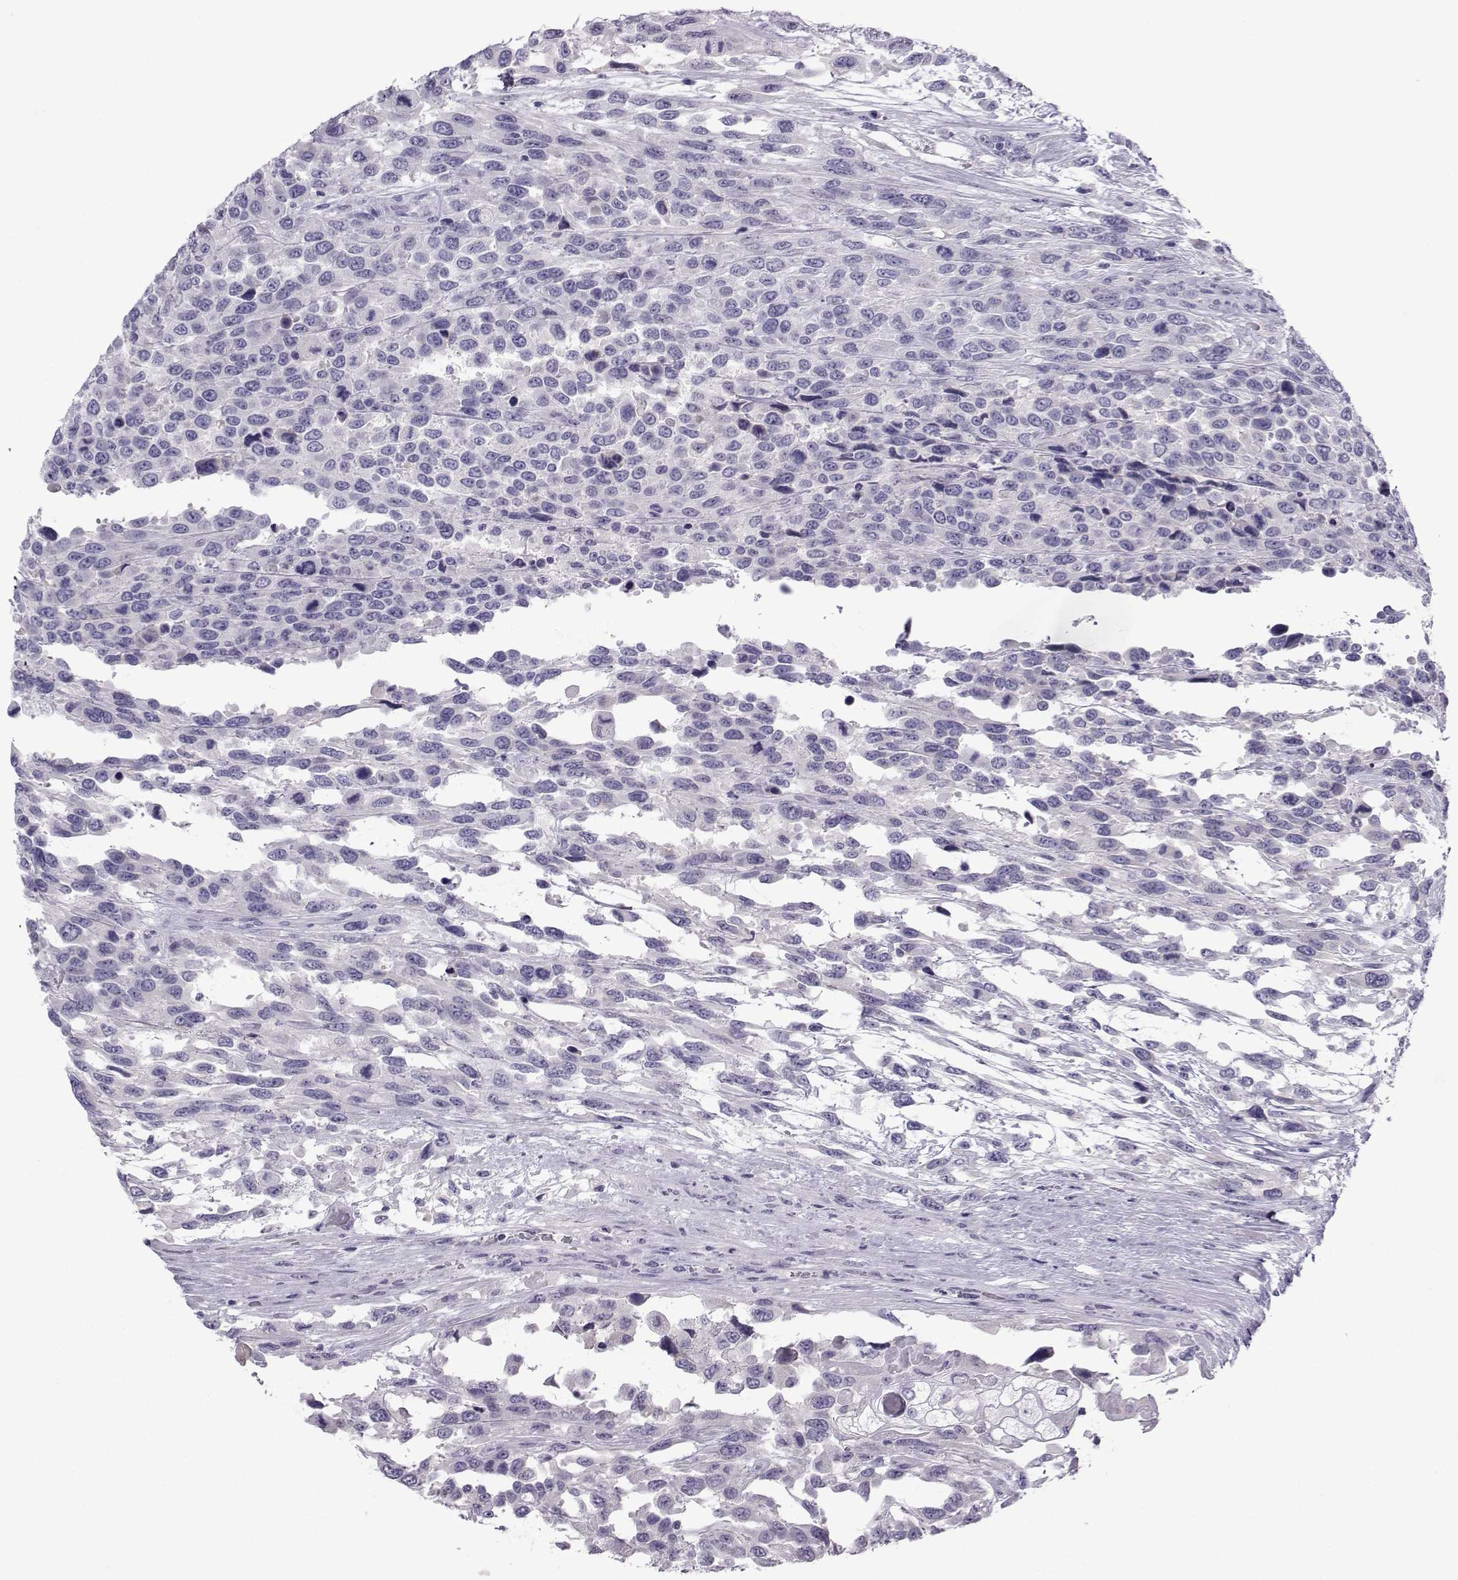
{"staining": {"intensity": "negative", "quantity": "none", "location": "none"}, "tissue": "urothelial cancer", "cell_type": "Tumor cells", "image_type": "cancer", "snomed": [{"axis": "morphology", "description": "Urothelial carcinoma, High grade"}, {"axis": "topography", "description": "Urinary bladder"}], "caption": "Immunohistochemical staining of human high-grade urothelial carcinoma displays no significant expression in tumor cells.", "gene": "ARMC2", "patient": {"sex": "female", "age": 70}}